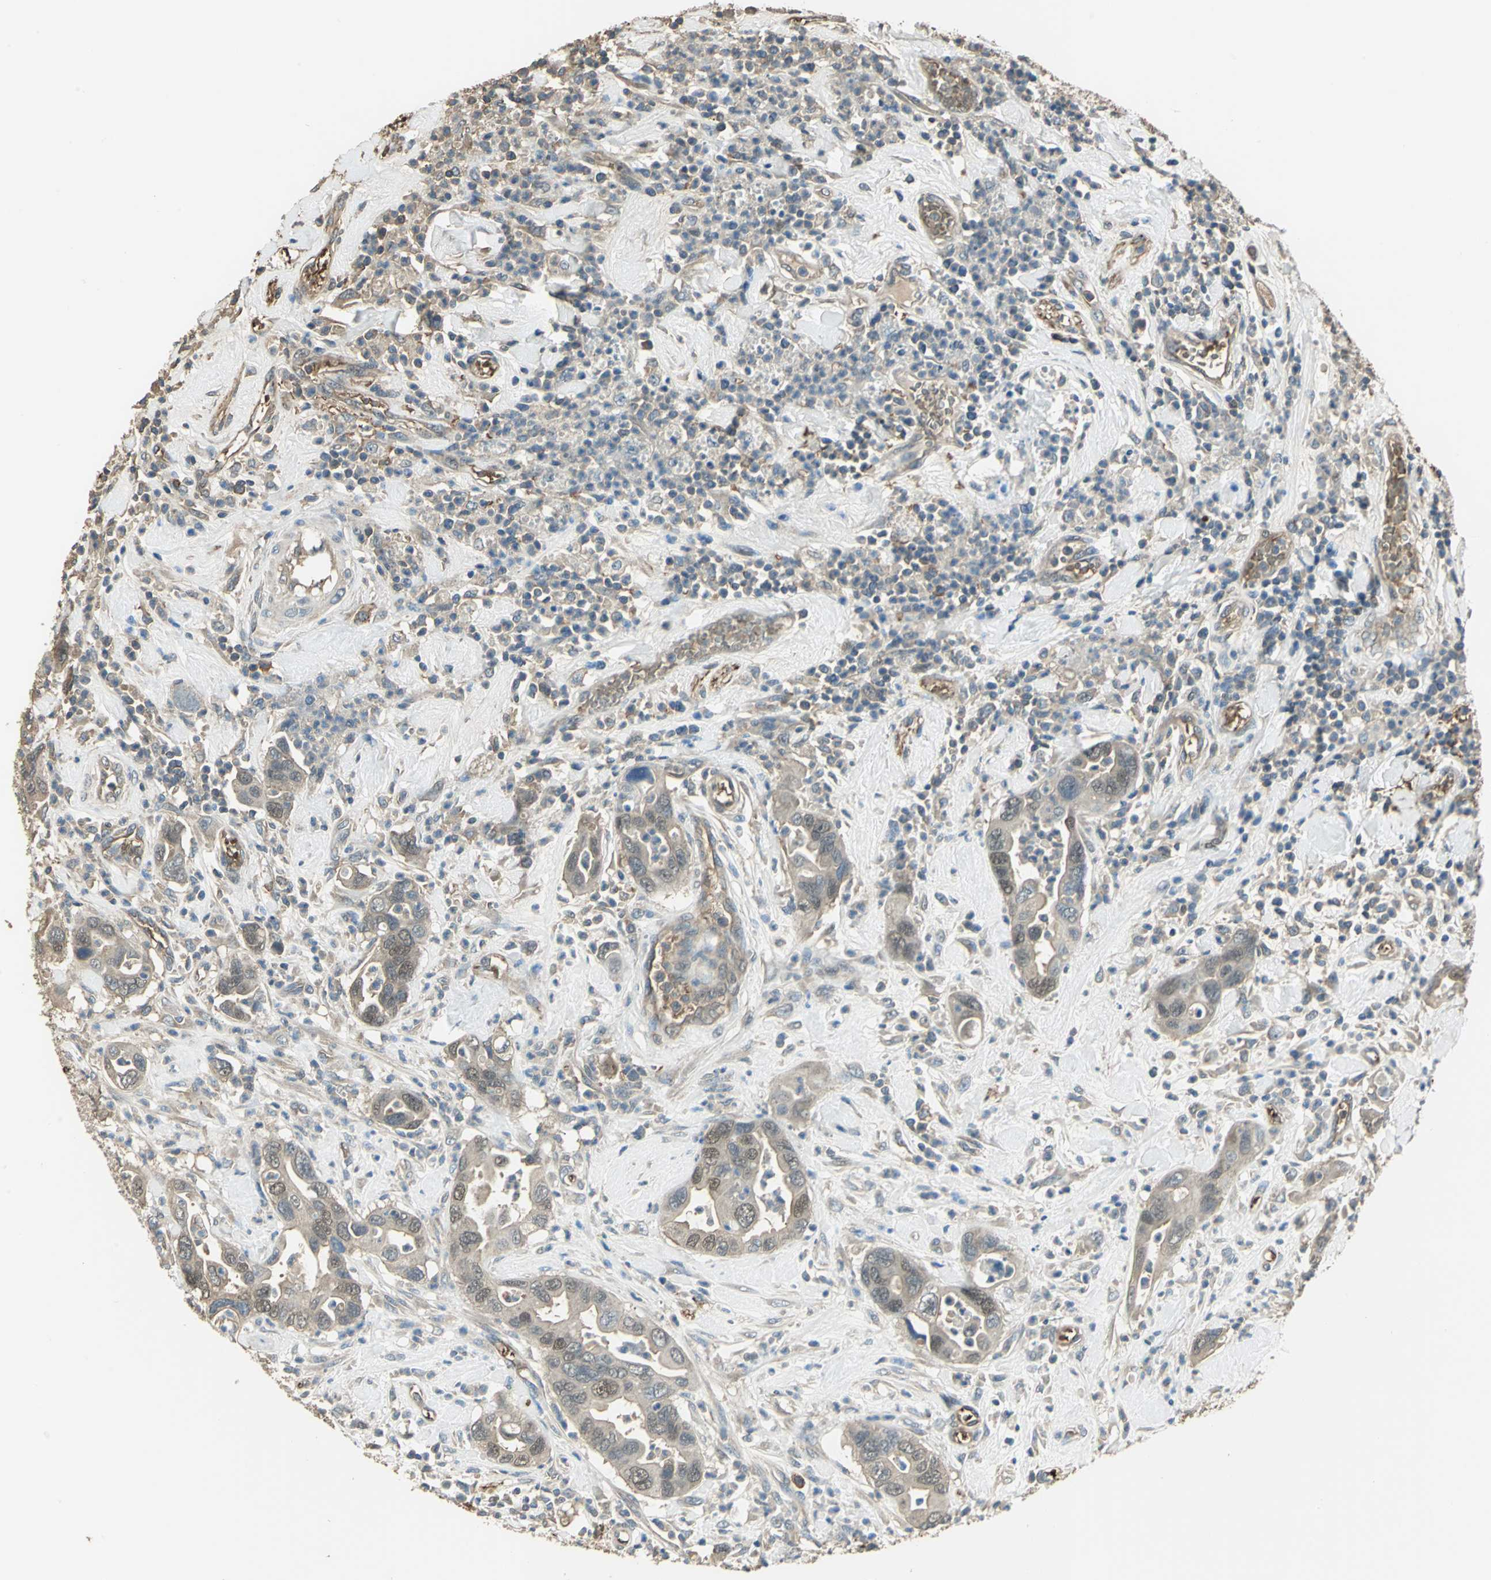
{"staining": {"intensity": "weak", "quantity": ">75%", "location": "cytoplasmic/membranous,nuclear"}, "tissue": "pancreatic cancer", "cell_type": "Tumor cells", "image_type": "cancer", "snomed": [{"axis": "morphology", "description": "Adenocarcinoma, NOS"}, {"axis": "topography", "description": "Pancreas"}], "caption": "Immunohistochemical staining of pancreatic adenocarcinoma shows weak cytoplasmic/membranous and nuclear protein expression in about >75% of tumor cells.", "gene": "DDAH1", "patient": {"sex": "female", "age": 71}}